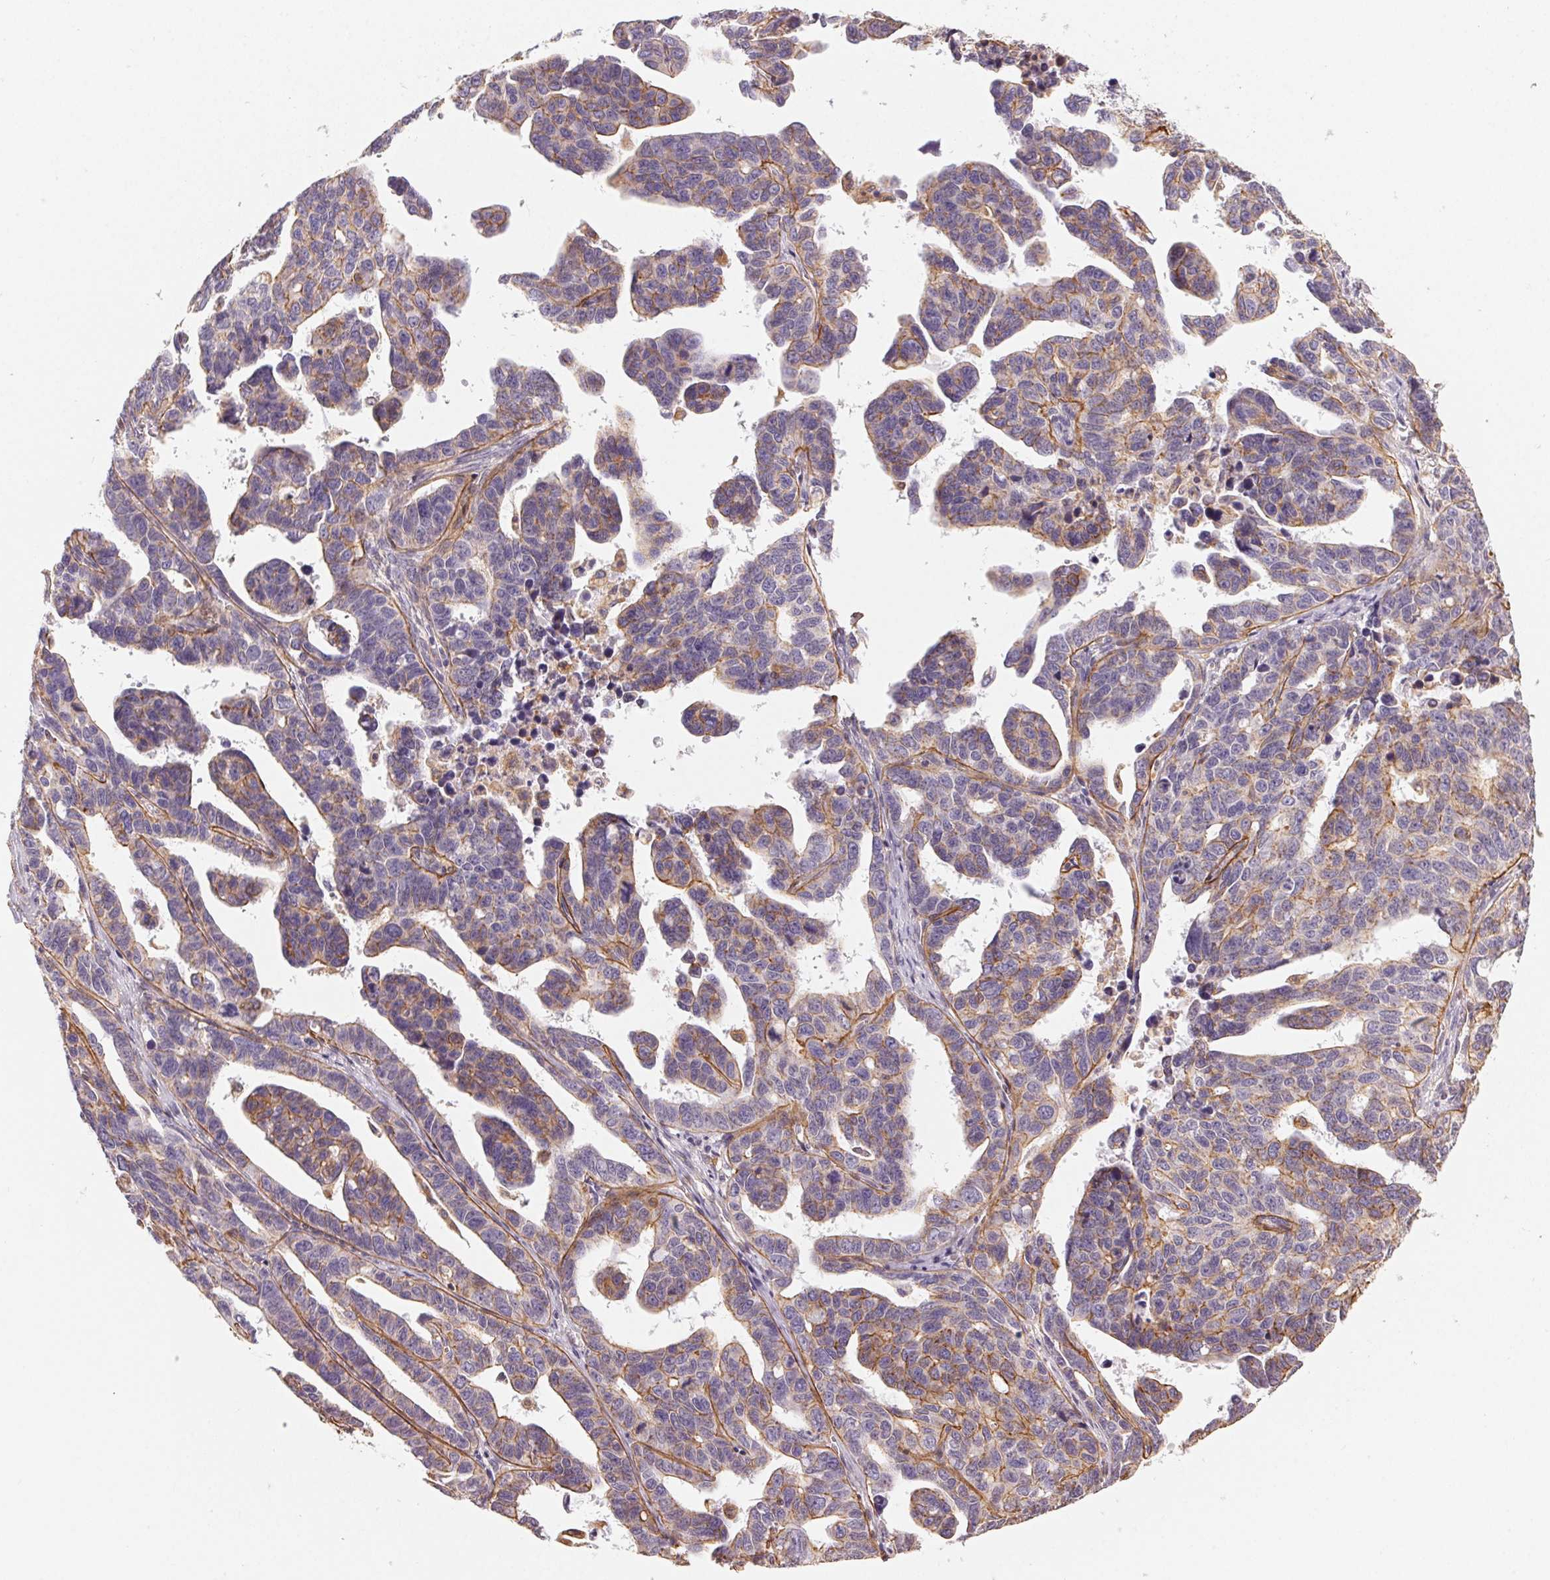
{"staining": {"intensity": "negative", "quantity": "none", "location": "none"}, "tissue": "ovarian cancer", "cell_type": "Tumor cells", "image_type": "cancer", "snomed": [{"axis": "morphology", "description": "Cystadenocarcinoma, serous, NOS"}, {"axis": "topography", "description": "Ovary"}], "caption": "Photomicrograph shows no significant protein positivity in tumor cells of serous cystadenocarcinoma (ovarian). The staining is performed using DAB (3,3'-diaminobenzidine) brown chromogen with nuclei counter-stained in using hematoxylin.", "gene": "PLA2G4F", "patient": {"sex": "female", "age": 69}}